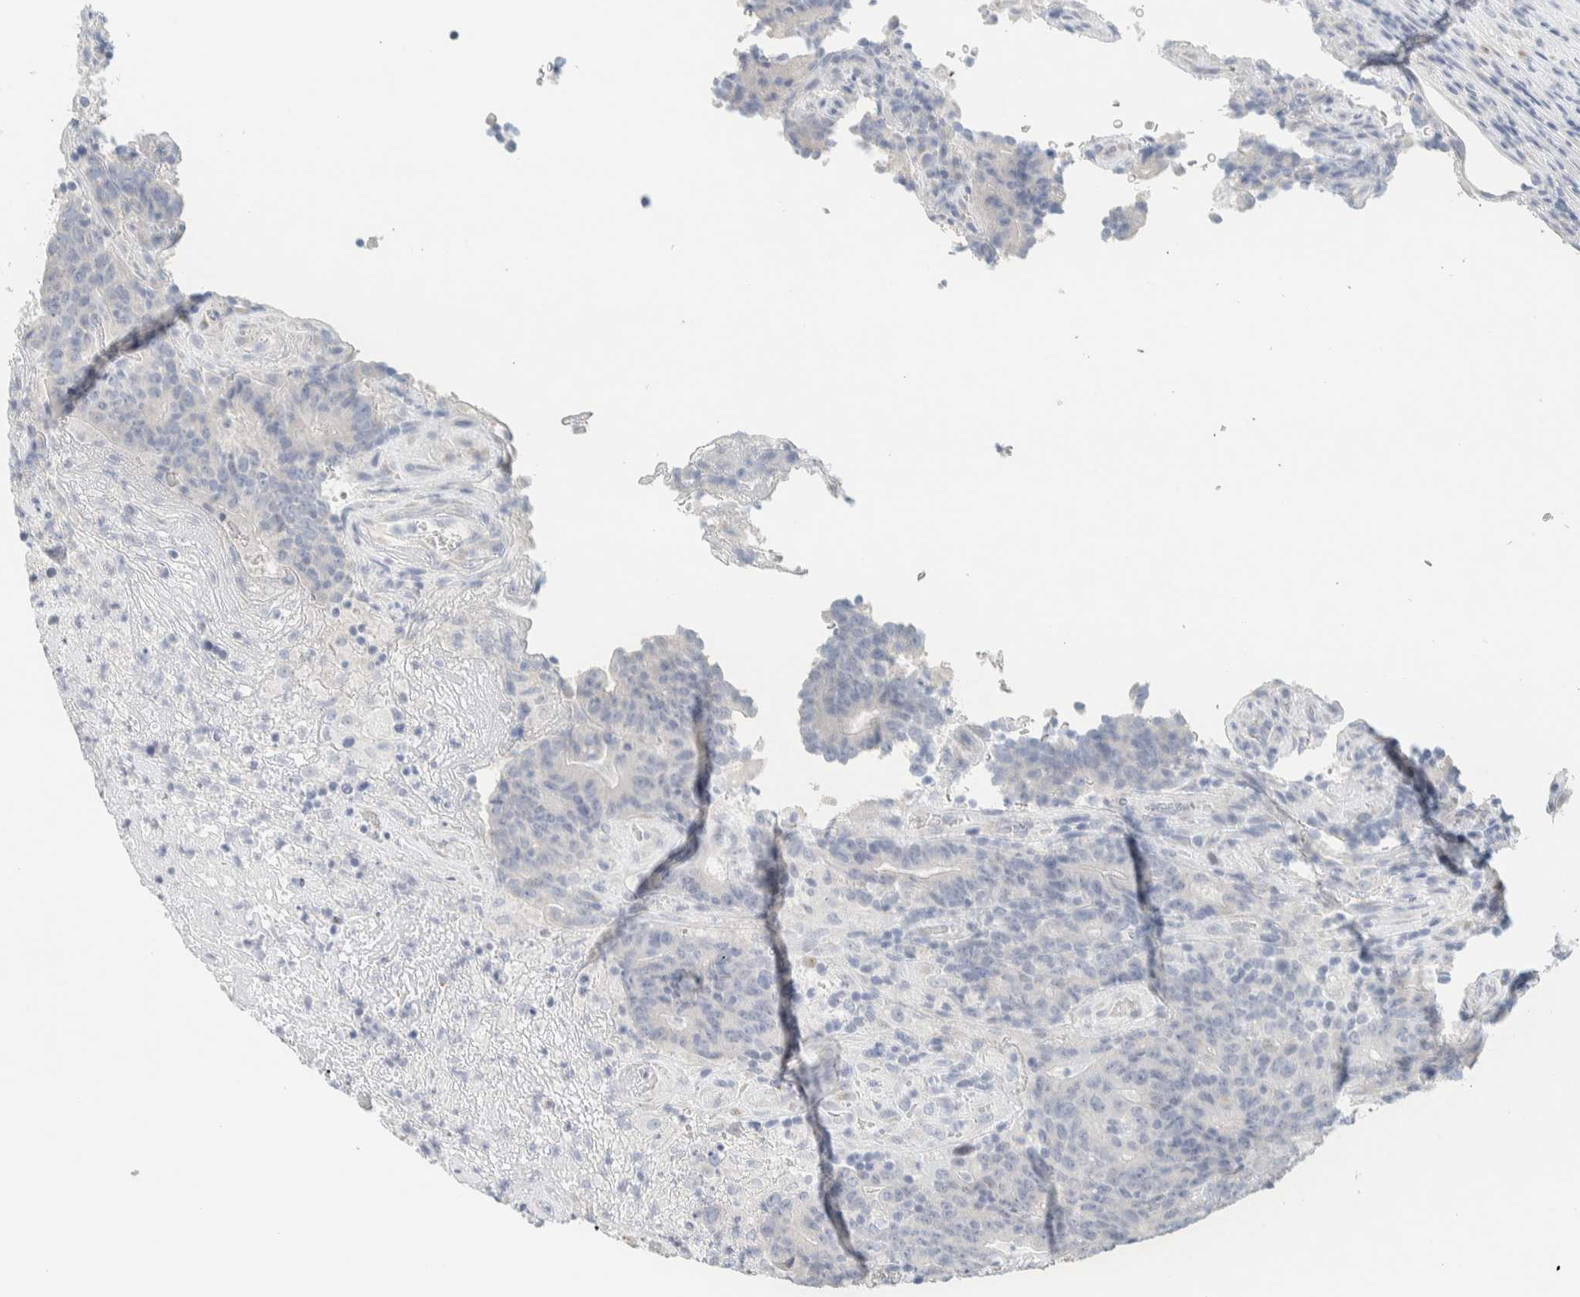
{"staining": {"intensity": "negative", "quantity": "none", "location": "none"}, "tissue": "colorectal cancer", "cell_type": "Tumor cells", "image_type": "cancer", "snomed": [{"axis": "morphology", "description": "Normal tissue, NOS"}, {"axis": "morphology", "description": "Adenocarcinoma, NOS"}, {"axis": "topography", "description": "Colon"}], "caption": "A micrograph of adenocarcinoma (colorectal) stained for a protein shows no brown staining in tumor cells.", "gene": "SPNS3", "patient": {"sex": "female", "age": 75}}